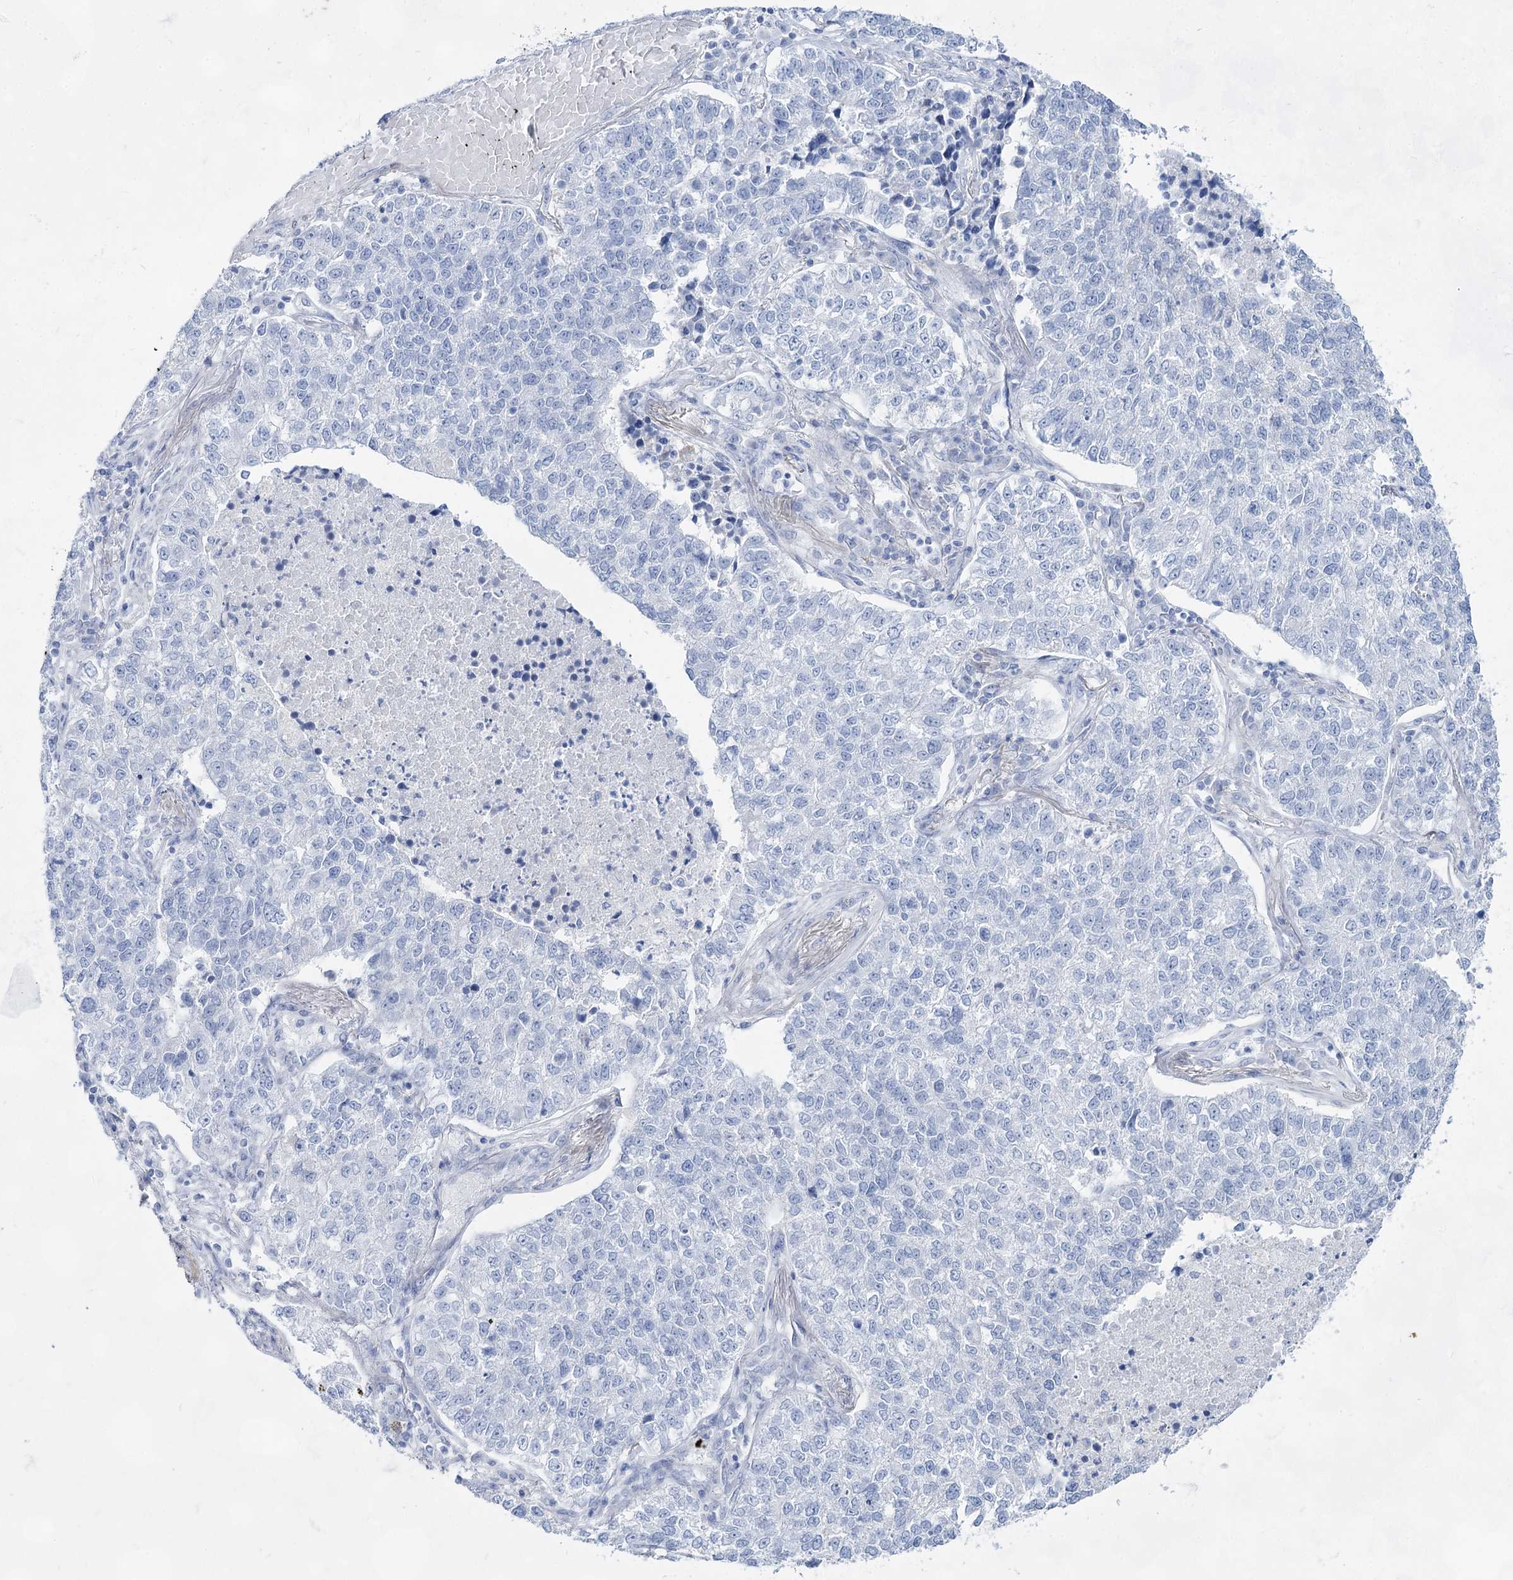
{"staining": {"intensity": "negative", "quantity": "none", "location": "none"}, "tissue": "lung cancer", "cell_type": "Tumor cells", "image_type": "cancer", "snomed": [{"axis": "morphology", "description": "Adenocarcinoma, NOS"}, {"axis": "topography", "description": "Lung"}], "caption": "High magnification brightfield microscopy of lung cancer (adenocarcinoma) stained with DAB (3,3'-diaminobenzidine) (brown) and counterstained with hematoxylin (blue): tumor cells show no significant positivity.", "gene": "ACRV1", "patient": {"sex": "male", "age": 49}}